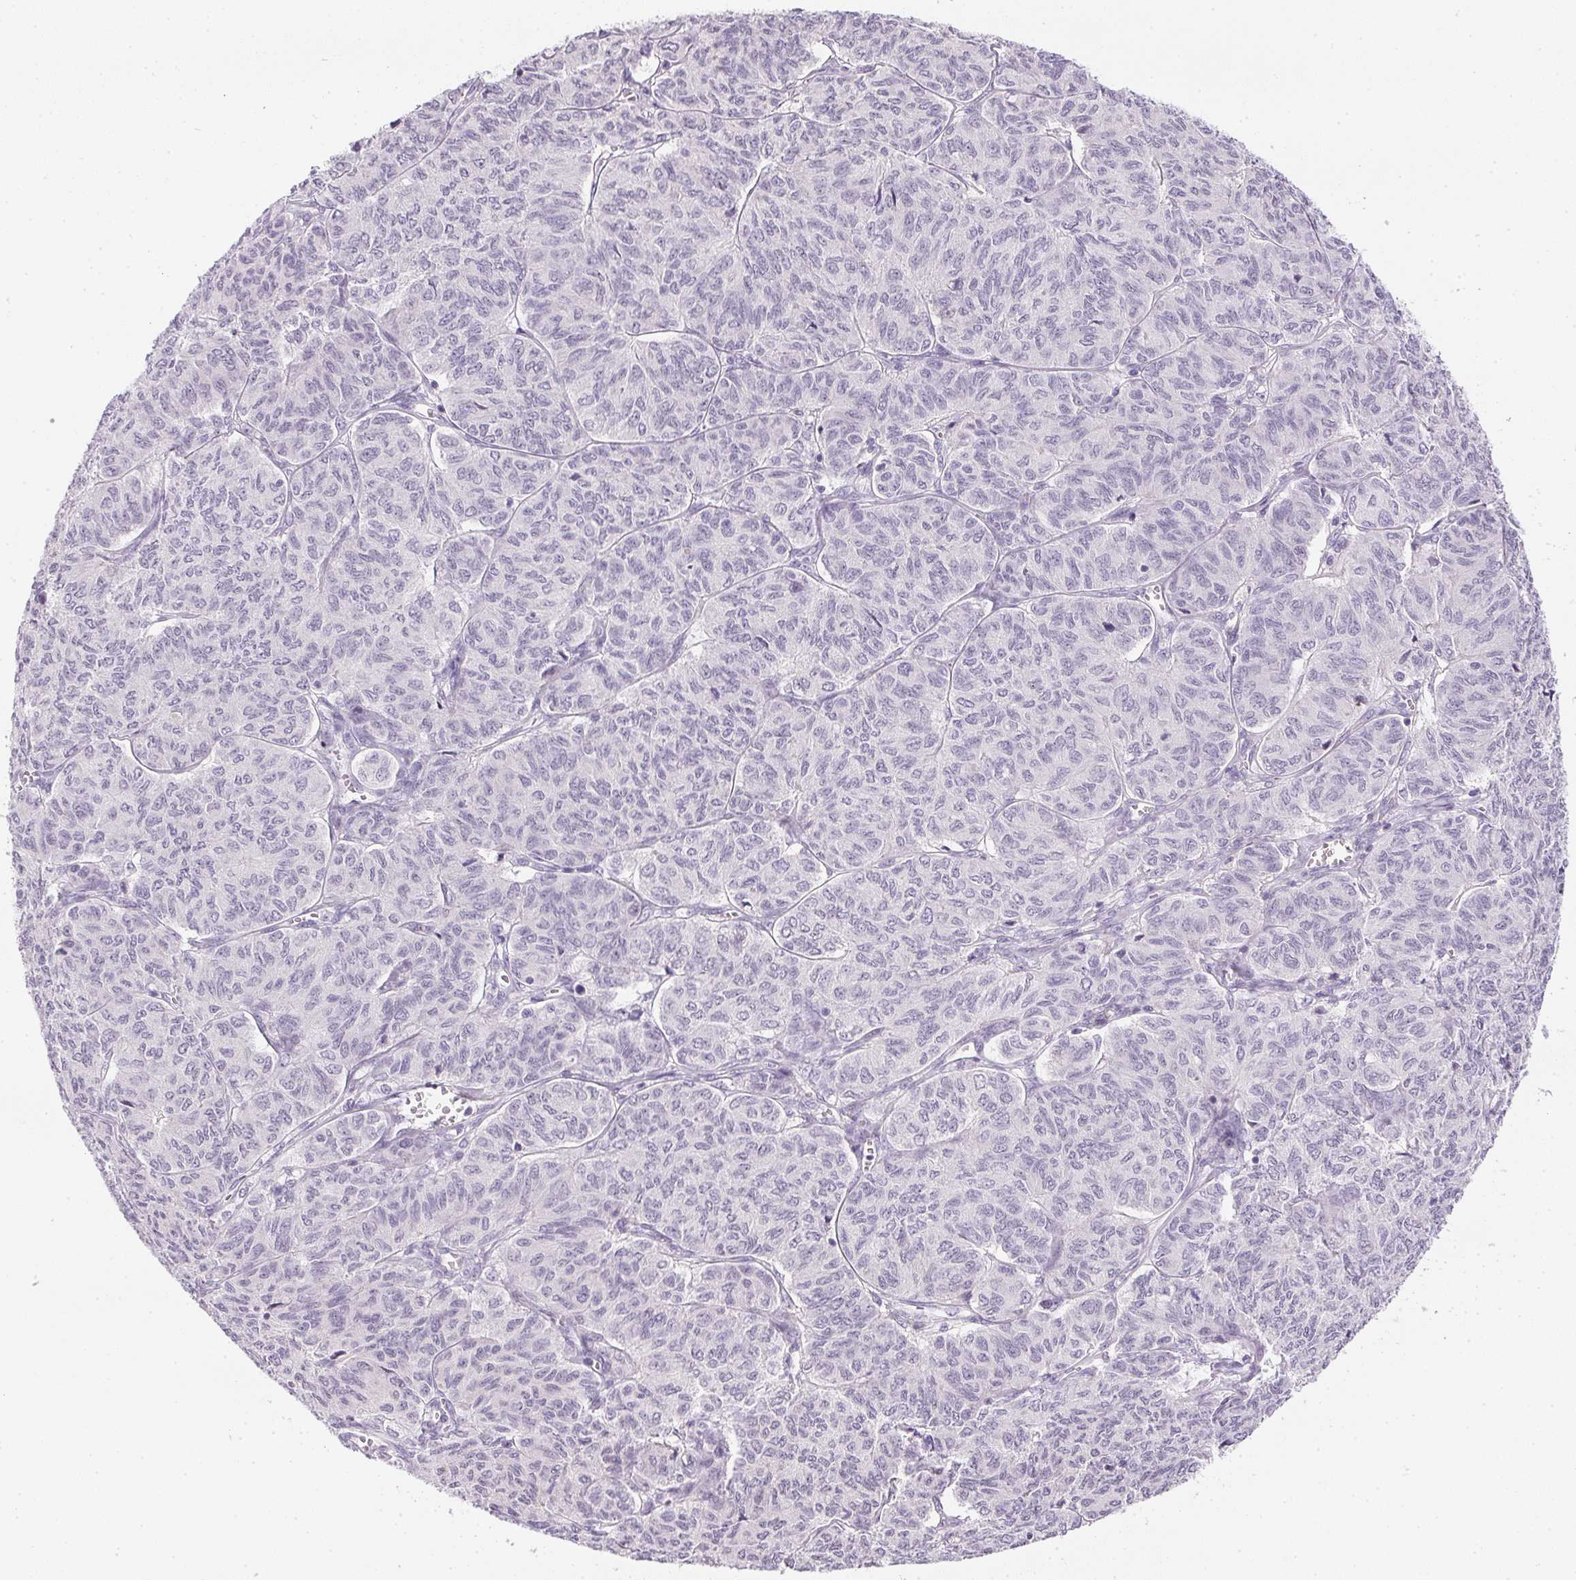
{"staining": {"intensity": "negative", "quantity": "none", "location": "none"}, "tissue": "ovarian cancer", "cell_type": "Tumor cells", "image_type": "cancer", "snomed": [{"axis": "morphology", "description": "Carcinoma, endometroid"}, {"axis": "topography", "description": "Ovary"}], "caption": "Ovarian cancer stained for a protein using immunohistochemistry reveals no expression tumor cells.", "gene": "GSDMC", "patient": {"sex": "female", "age": 80}}